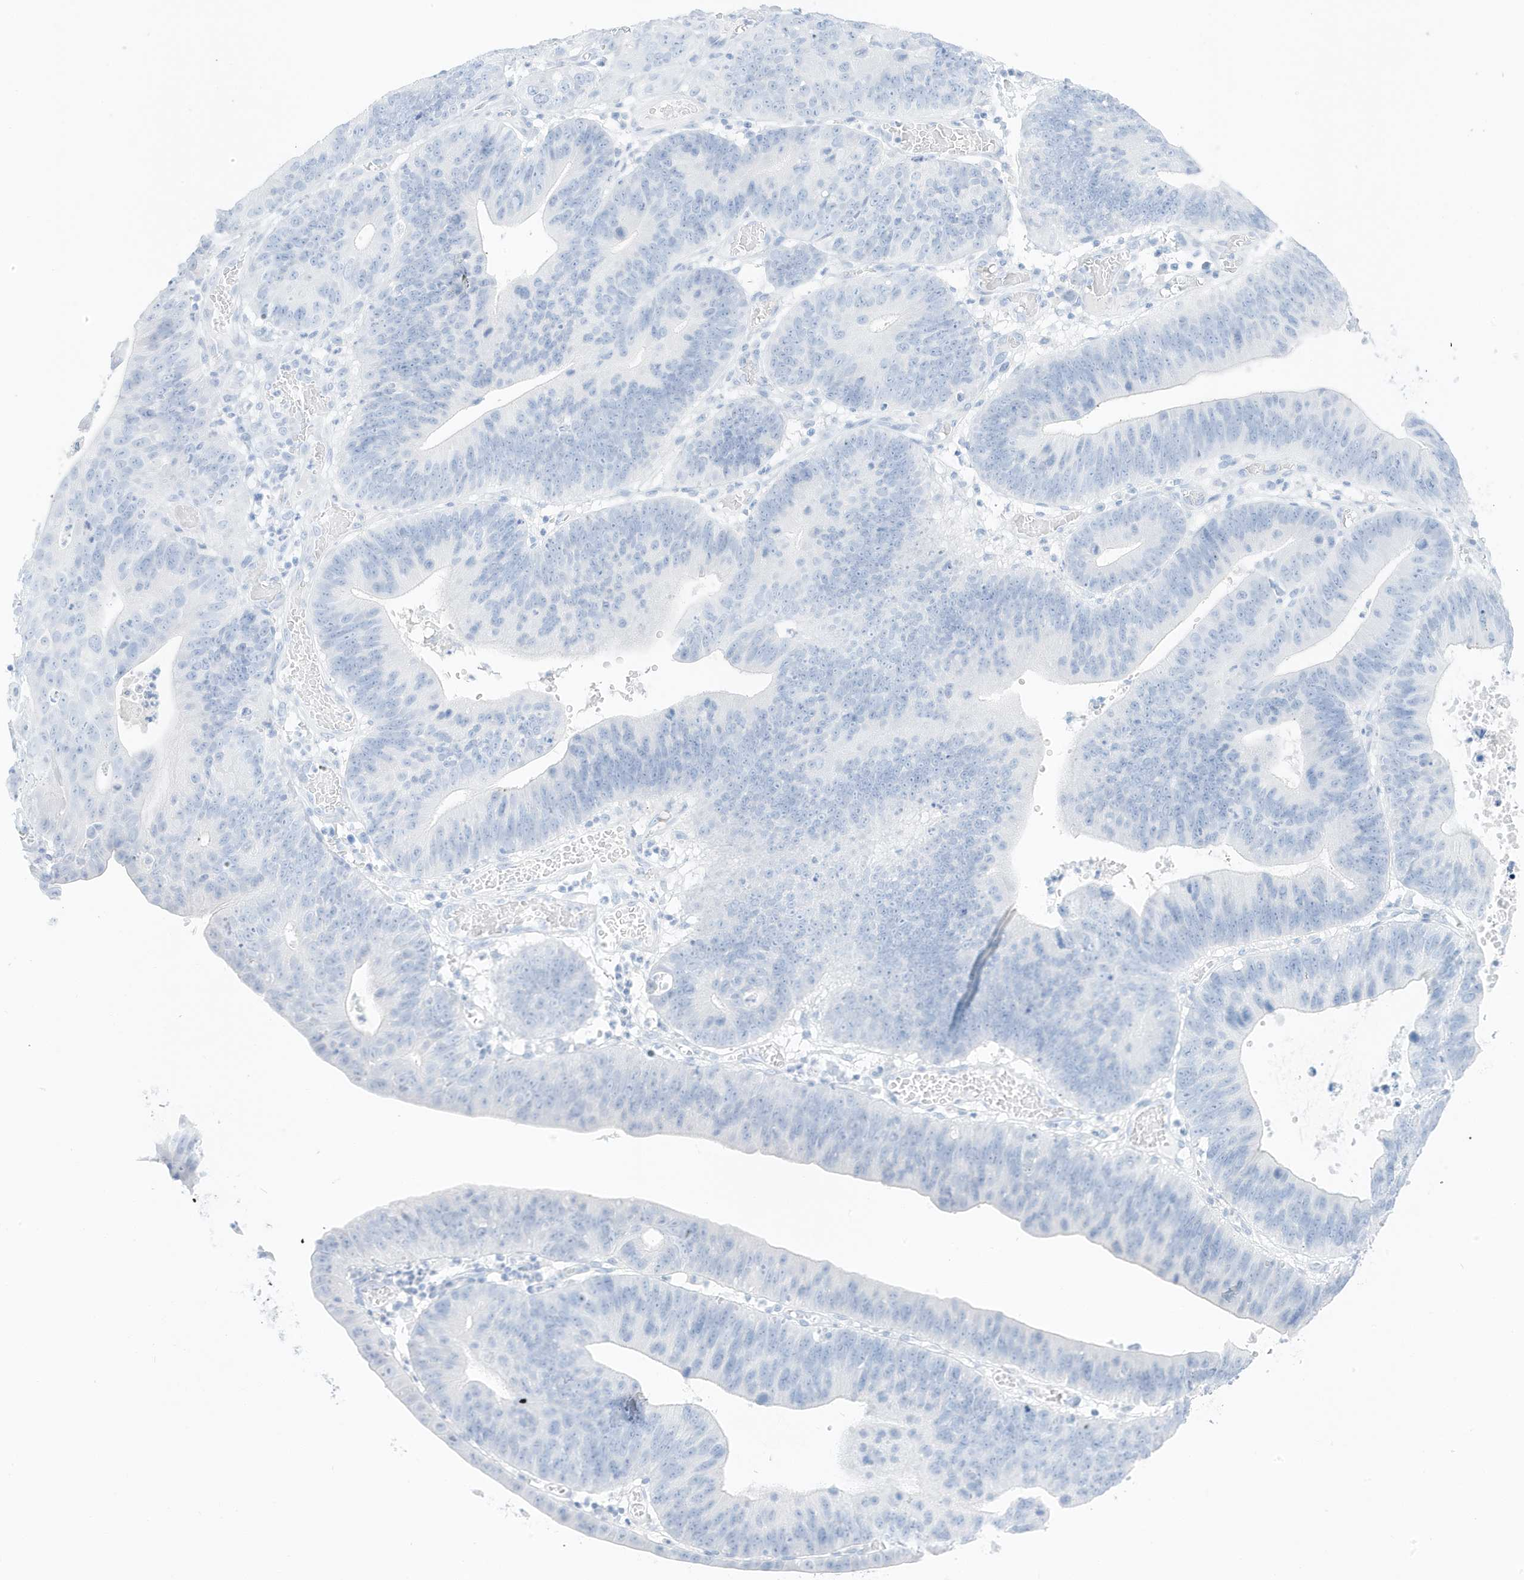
{"staining": {"intensity": "negative", "quantity": "none", "location": "none"}, "tissue": "stomach cancer", "cell_type": "Tumor cells", "image_type": "cancer", "snomed": [{"axis": "morphology", "description": "Adenocarcinoma, NOS"}, {"axis": "topography", "description": "Stomach"}], "caption": "The micrograph shows no staining of tumor cells in stomach cancer (adenocarcinoma).", "gene": "SLC22A13", "patient": {"sex": "male", "age": 59}}